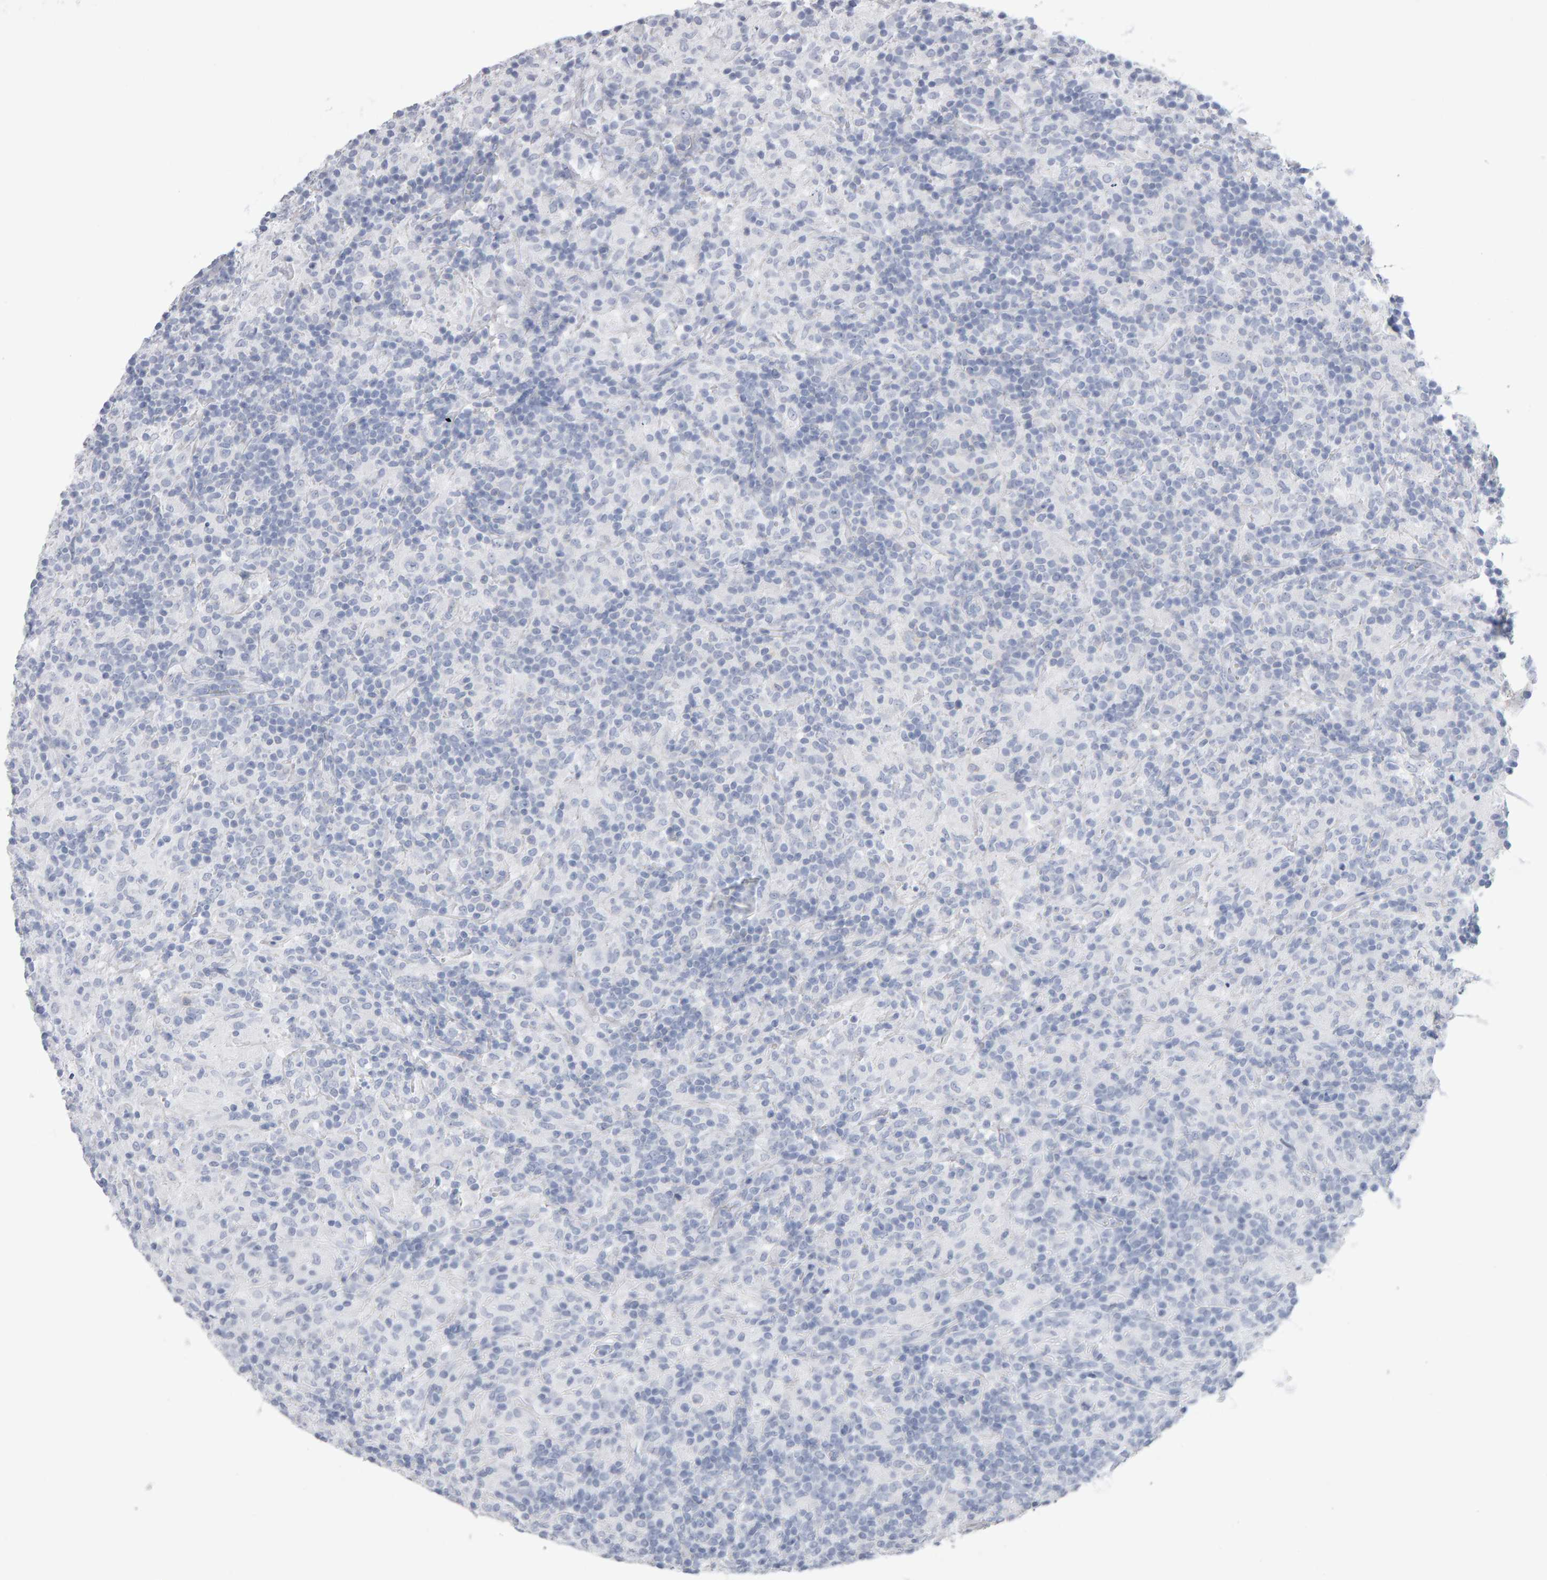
{"staining": {"intensity": "negative", "quantity": "none", "location": "none"}, "tissue": "lymphoma", "cell_type": "Tumor cells", "image_type": "cancer", "snomed": [{"axis": "morphology", "description": "Hodgkin's disease, NOS"}, {"axis": "topography", "description": "Lymph node"}], "caption": "Lymphoma was stained to show a protein in brown. There is no significant expression in tumor cells.", "gene": "NCDN", "patient": {"sex": "male", "age": 70}}